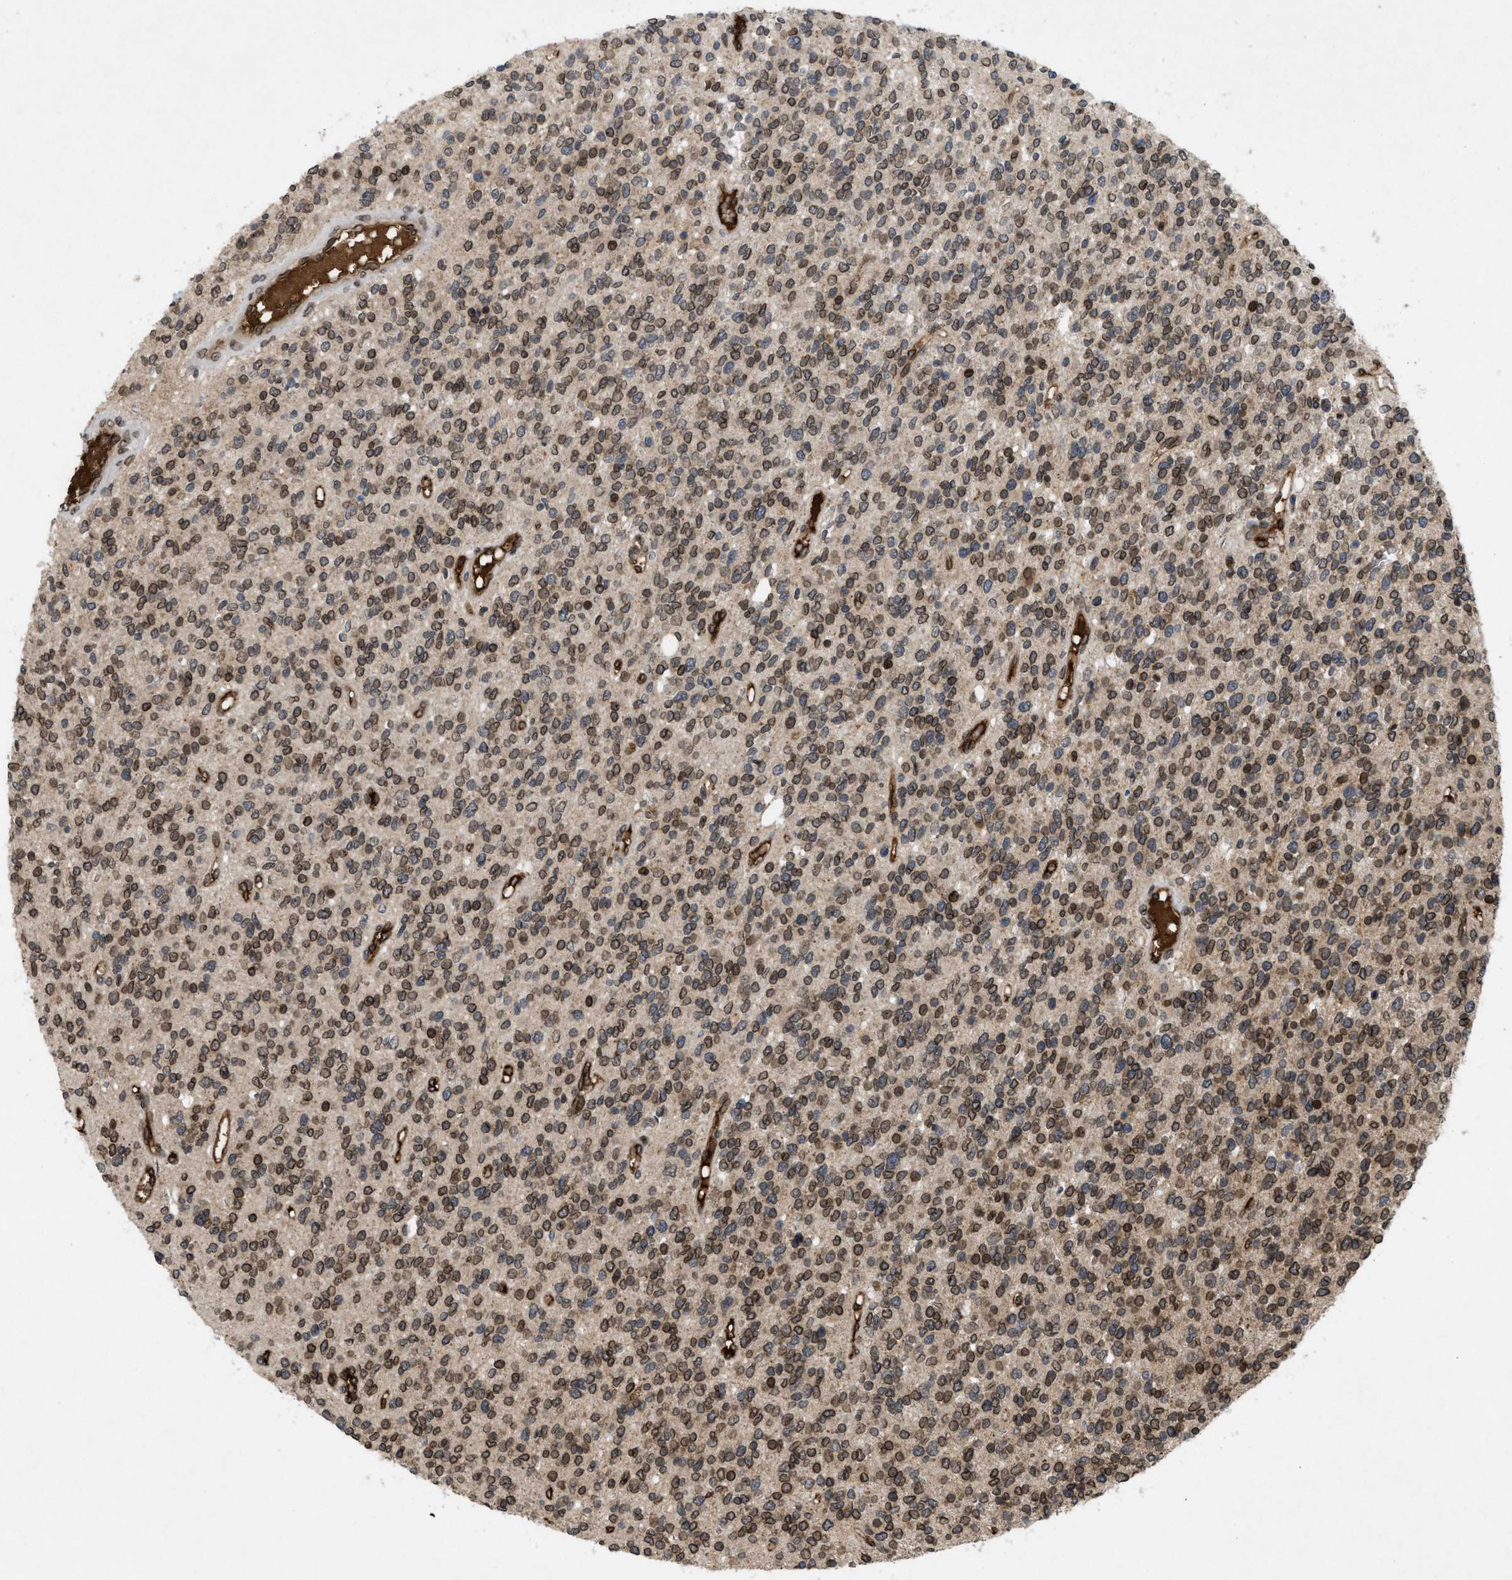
{"staining": {"intensity": "moderate", "quantity": ">75%", "location": "cytoplasmic/membranous,nuclear"}, "tissue": "glioma", "cell_type": "Tumor cells", "image_type": "cancer", "snomed": [{"axis": "morphology", "description": "Glioma, malignant, High grade"}, {"axis": "topography", "description": "Brain"}], "caption": "Protein staining of malignant high-grade glioma tissue exhibits moderate cytoplasmic/membranous and nuclear staining in approximately >75% of tumor cells.", "gene": "CRY1", "patient": {"sex": "male", "age": 34}}